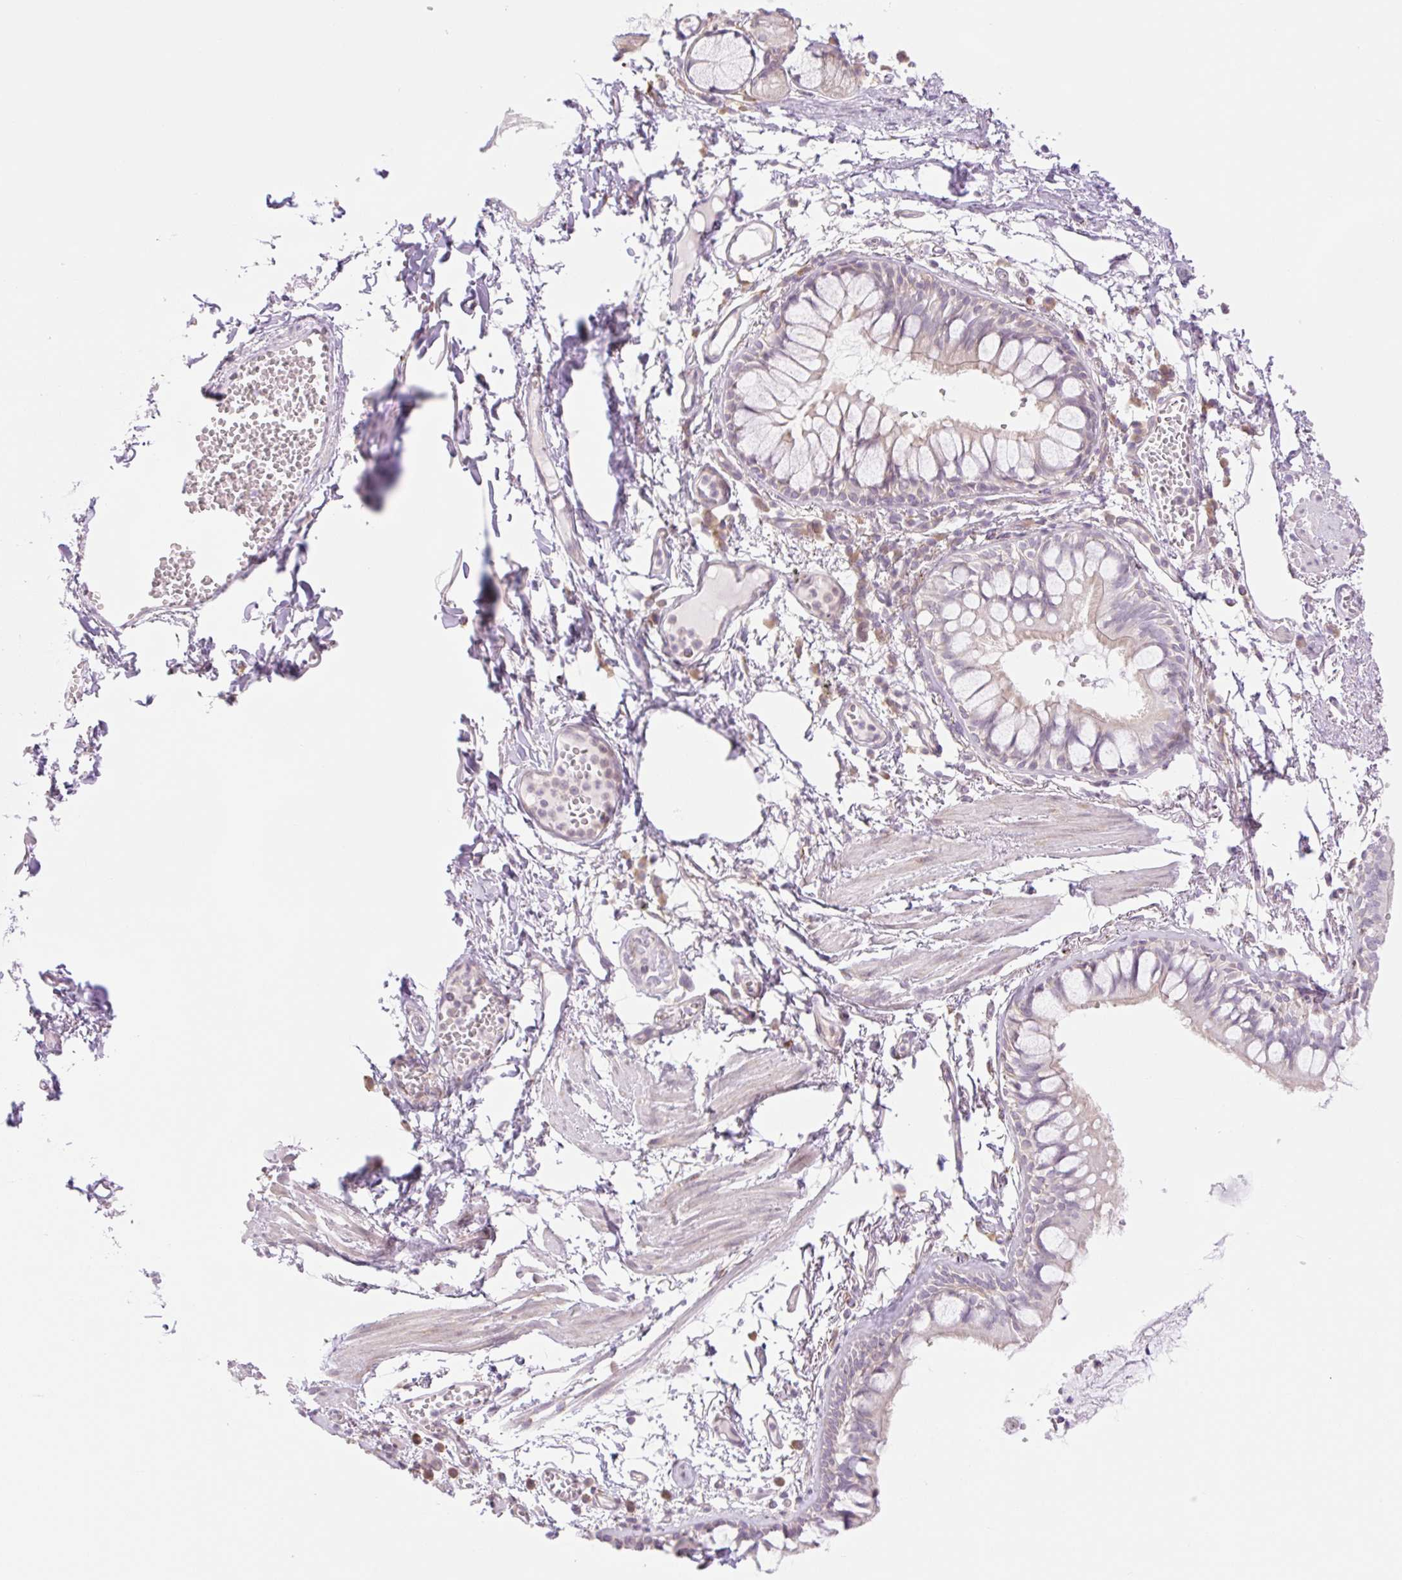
{"staining": {"intensity": "weak", "quantity": "<25%", "location": "cytoplasmic/membranous"}, "tissue": "bronchus", "cell_type": "Respiratory epithelial cells", "image_type": "normal", "snomed": [{"axis": "morphology", "description": "Normal tissue, NOS"}, {"axis": "topography", "description": "Cartilage tissue"}, {"axis": "topography", "description": "Bronchus"}], "caption": "High power microscopy histopathology image of an IHC image of benign bronchus, revealing no significant positivity in respiratory epithelial cells.", "gene": "COL5A1", "patient": {"sex": "male", "age": 78}}